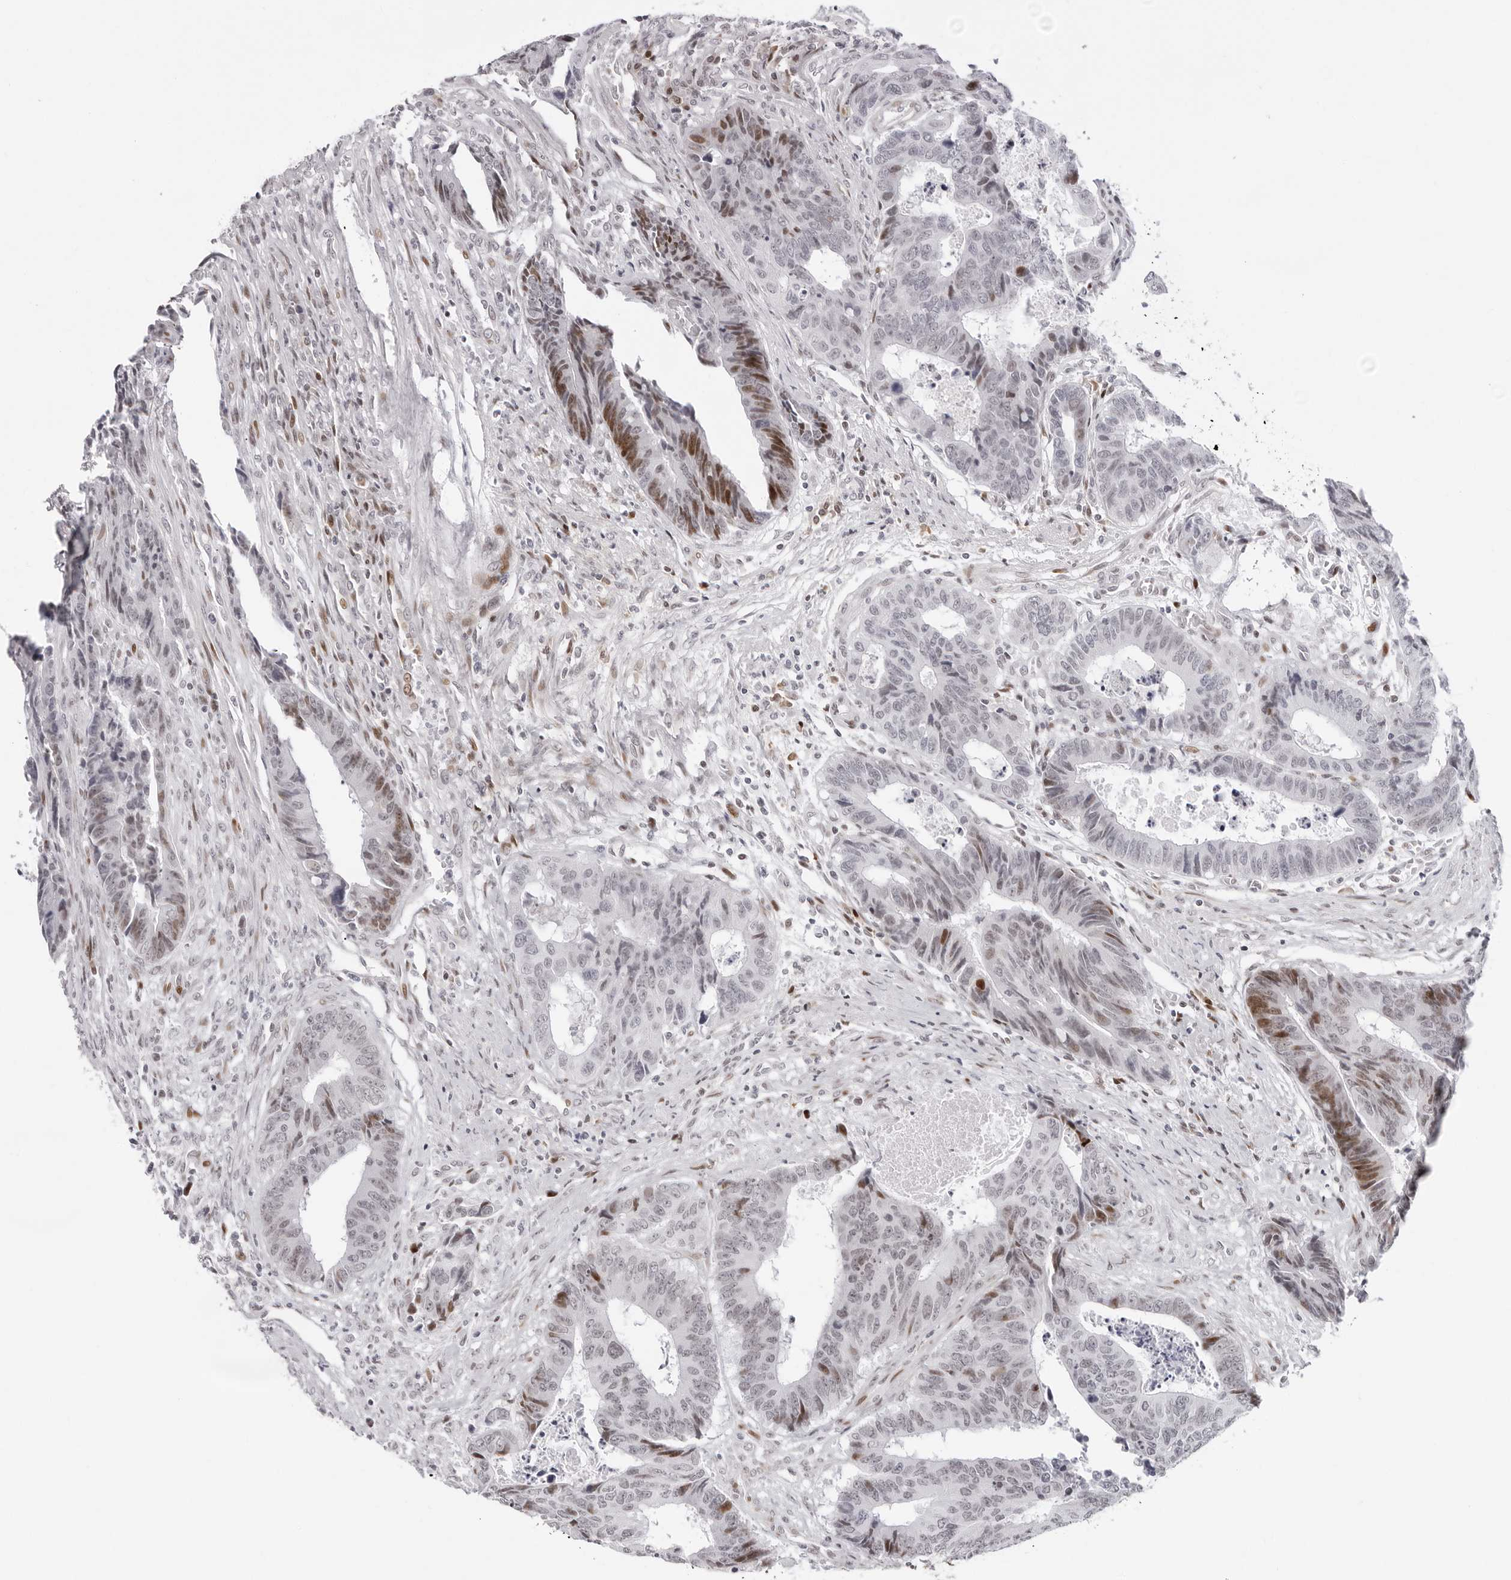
{"staining": {"intensity": "moderate", "quantity": "<25%", "location": "nuclear"}, "tissue": "colorectal cancer", "cell_type": "Tumor cells", "image_type": "cancer", "snomed": [{"axis": "morphology", "description": "Adenocarcinoma, NOS"}, {"axis": "topography", "description": "Rectum"}], "caption": "Colorectal cancer tissue displays moderate nuclear positivity in approximately <25% of tumor cells, visualized by immunohistochemistry.", "gene": "NTPCR", "patient": {"sex": "male", "age": 84}}